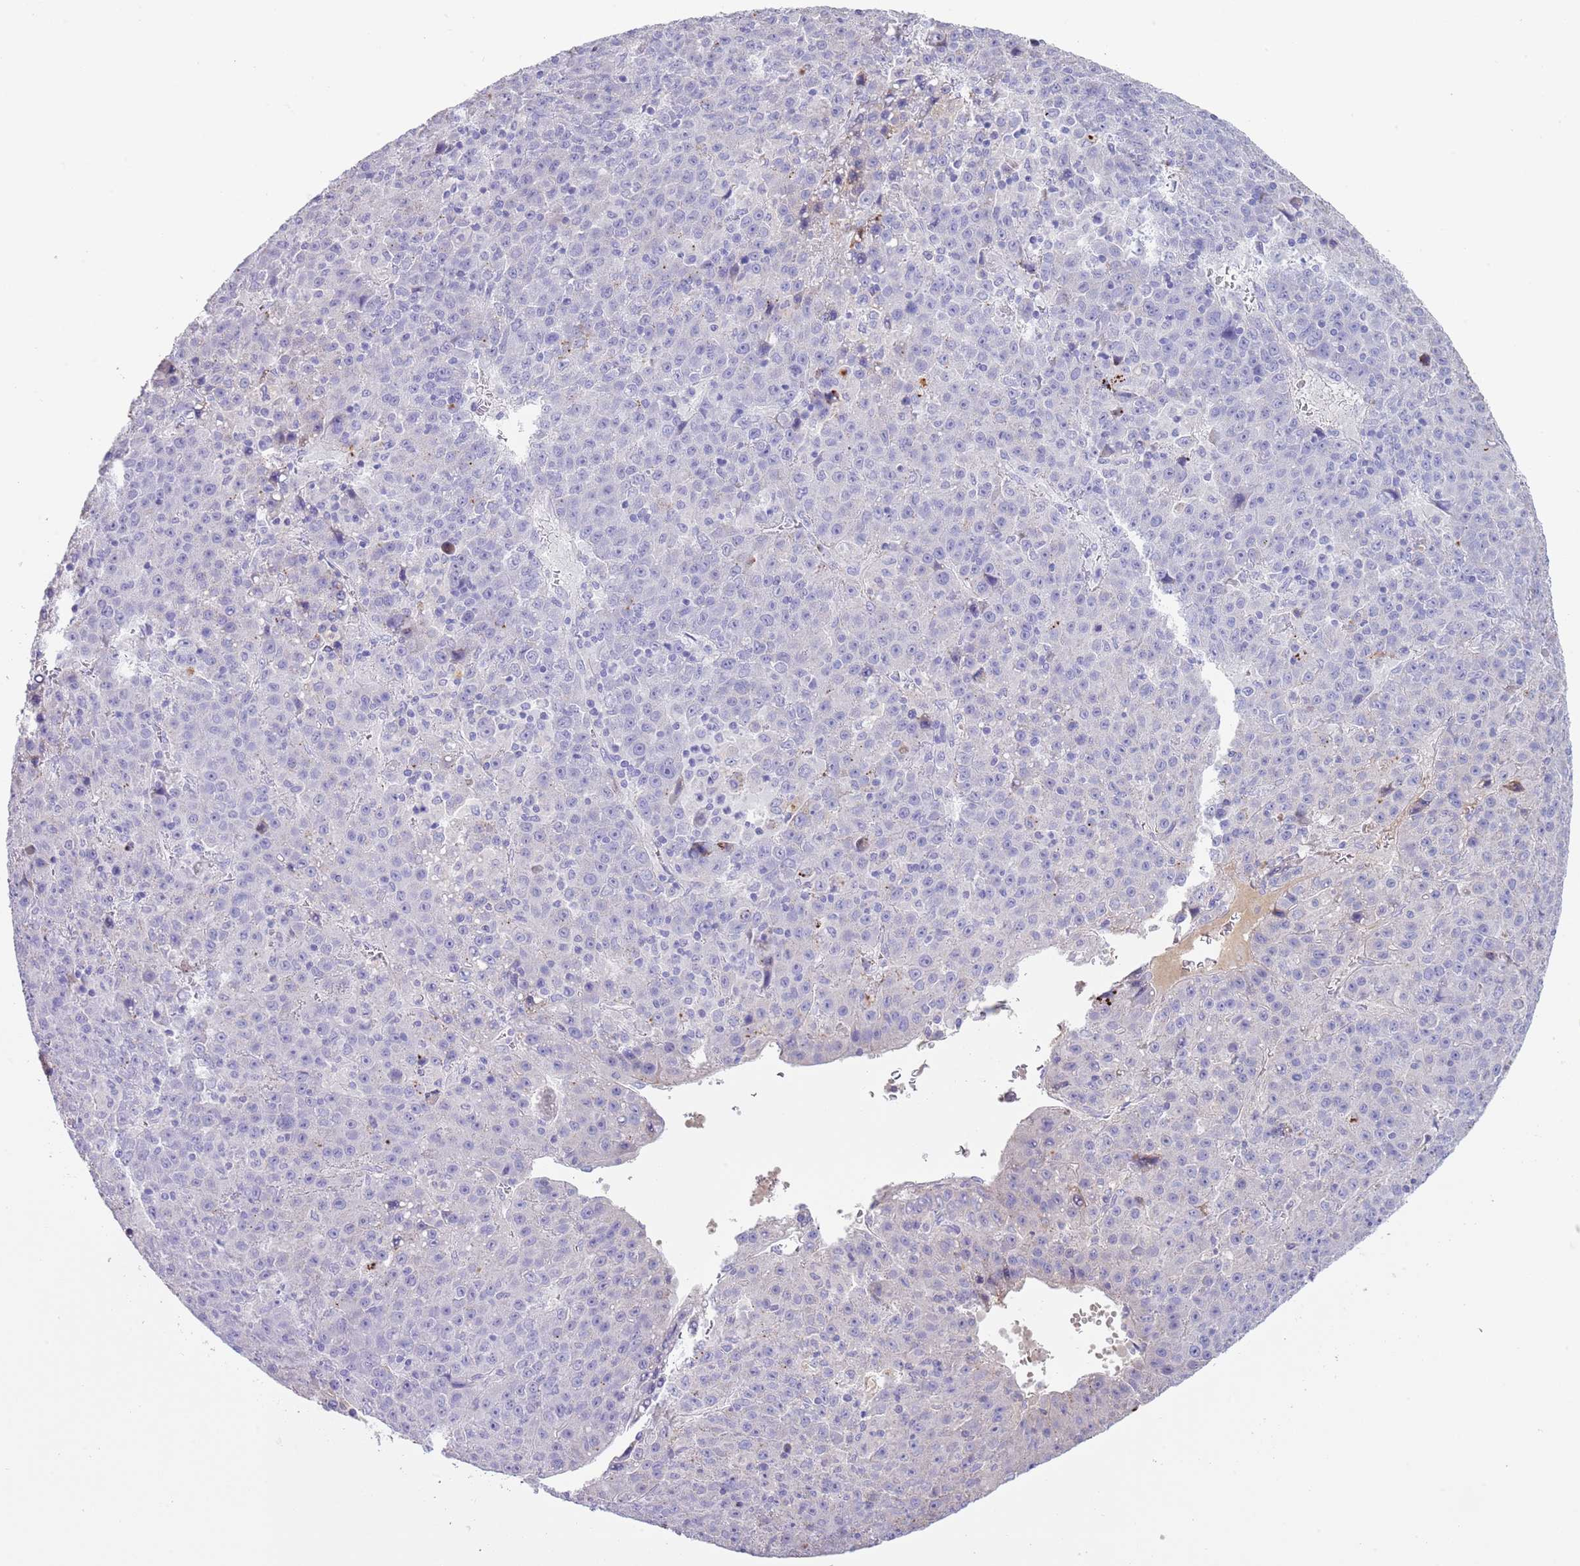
{"staining": {"intensity": "negative", "quantity": "none", "location": "none"}, "tissue": "liver cancer", "cell_type": "Tumor cells", "image_type": "cancer", "snomed": [{"axis": "morphology", "description": "Carcinoma, Hepatocellular, NOS"}, {"axis": "topography", "description": "Liver"}], "caption": "Histopathology image shows no protein positivity in tumor cells of hepatocellular carcinoma (liver) tissue.", "gene": "ABHD17C", "patient": {"sex": "female", "age": 53}}